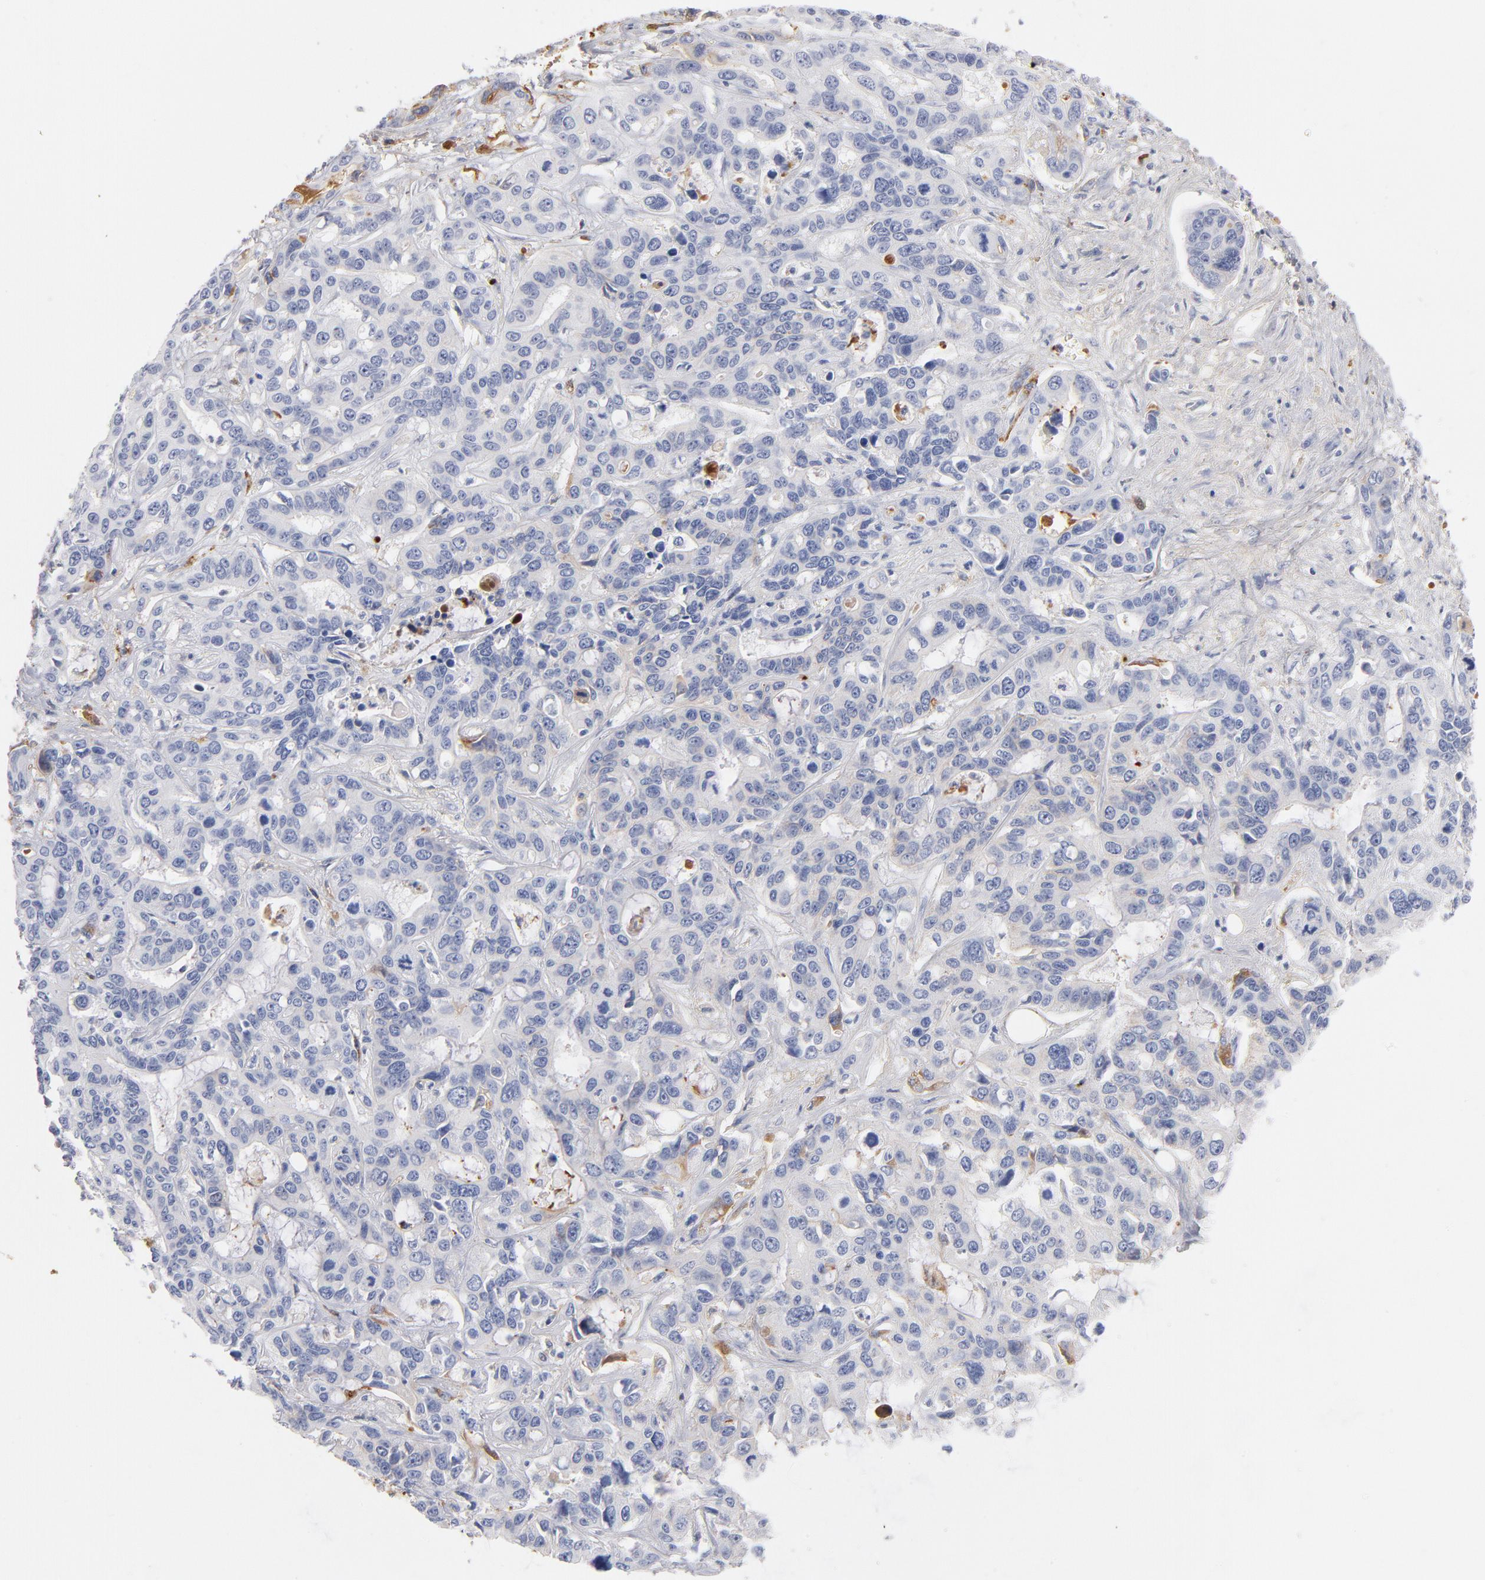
{"staining": {"intensity": "negative", "quantity": "none", "location": "none"}, "tissue": "liver cancer", "cell_type": "Tumor cells", "image_type": "cancer", "snomed": [{"axis": "morphology", "description": "Cholangiocarcinoma"}, {"axis": "topography", "description": "Liver"}], "caption": "The micrograph reveals no significant positivity in tumor cells of liver cancer.", "gene": "C3", "patient": {"sex": "female", "age": 65}}